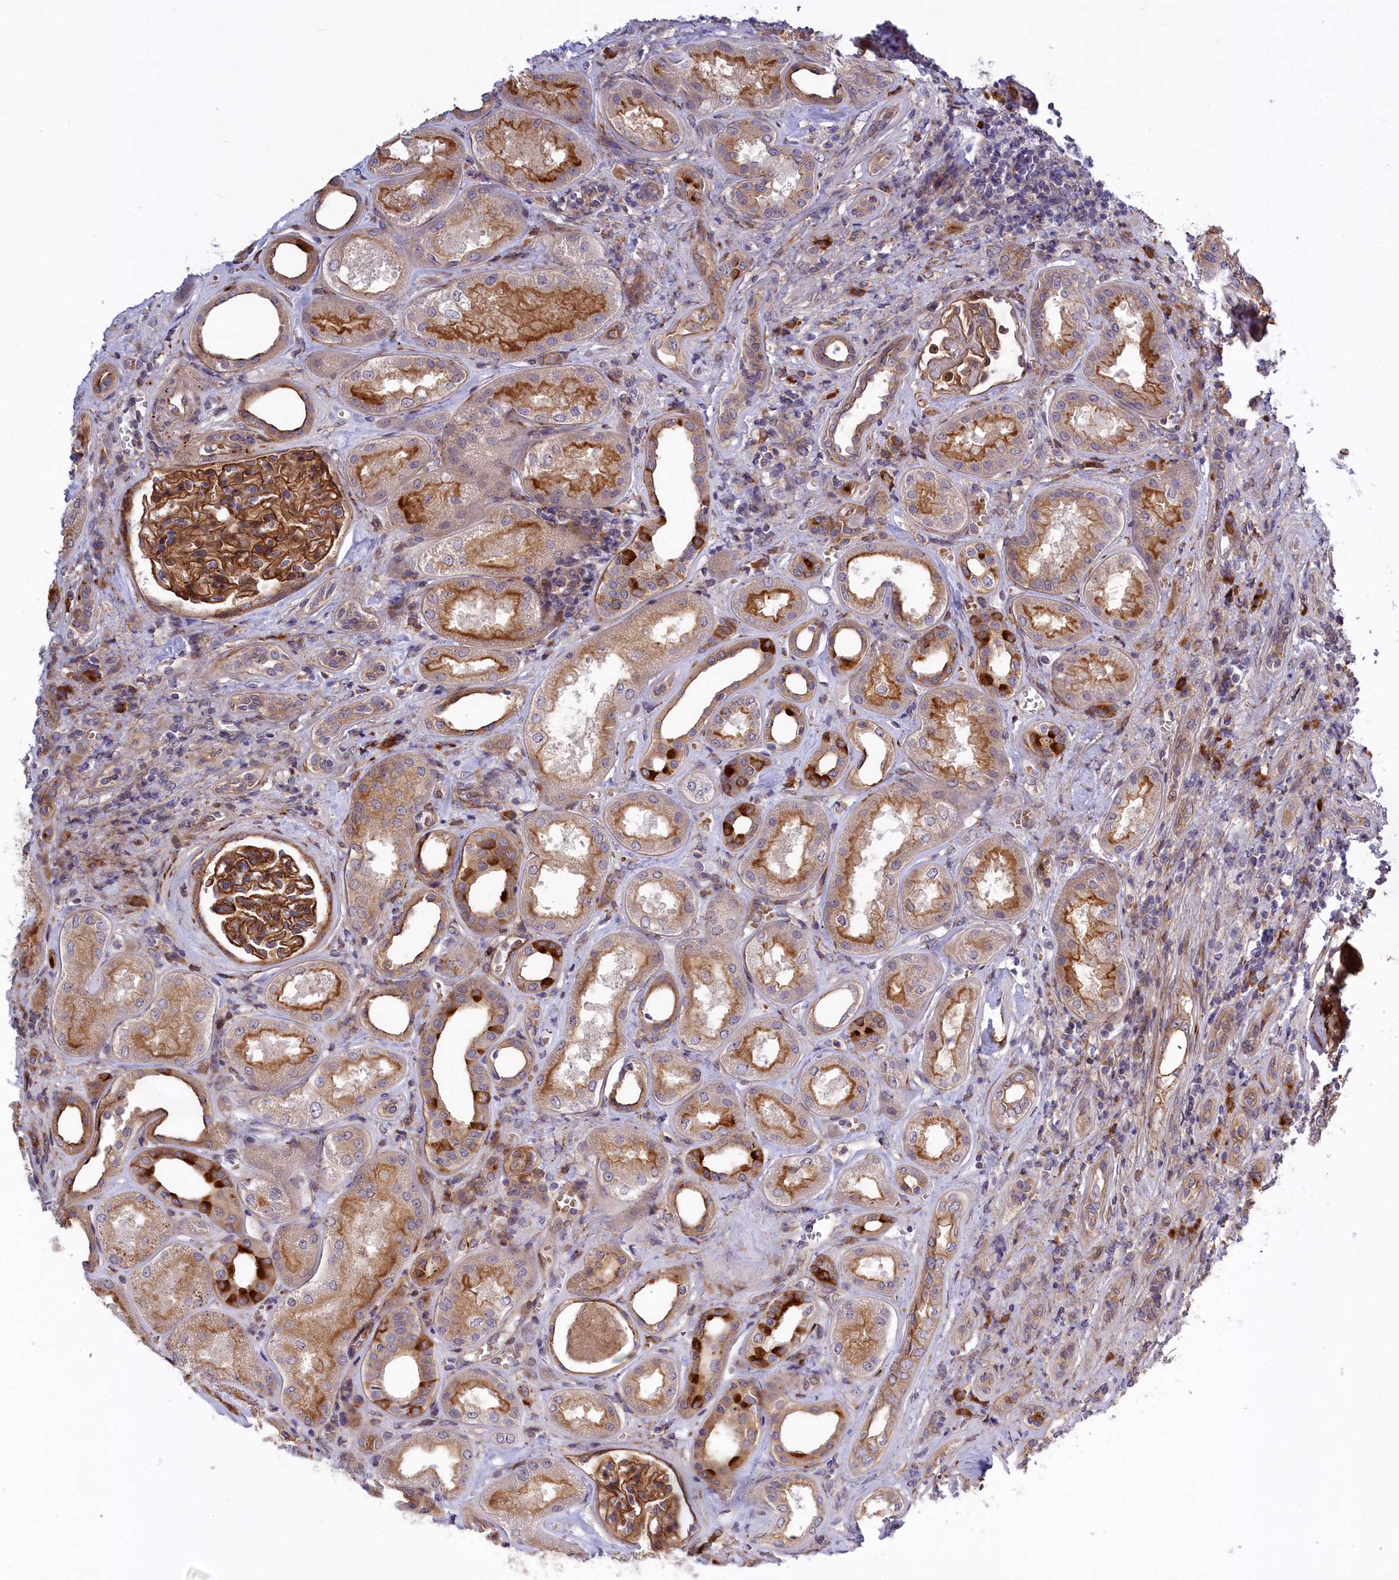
{"staining": {"intensity": "strong", "quantity": ">75%", "location": "cytoplasmic/membranous"}, "tissue": "kidney", "cell_type": "Cells in glomeruli", "image_type": "normal", "snomed": [{"axis": "morphology", "description": "Normal tissue, NOS"}, {"axis": "morphology", "description": "Adenocarcinoma, NOS"}, {"axis": "topography", "description": "Kidney"}], "caption": "Protein staining of benign kidney displays strong cytoplasmic/membranous positivity in about >75% of cells in glomeruli.", "gene": "DDX60L", "patient": {"sex": "female", "age": 68}}